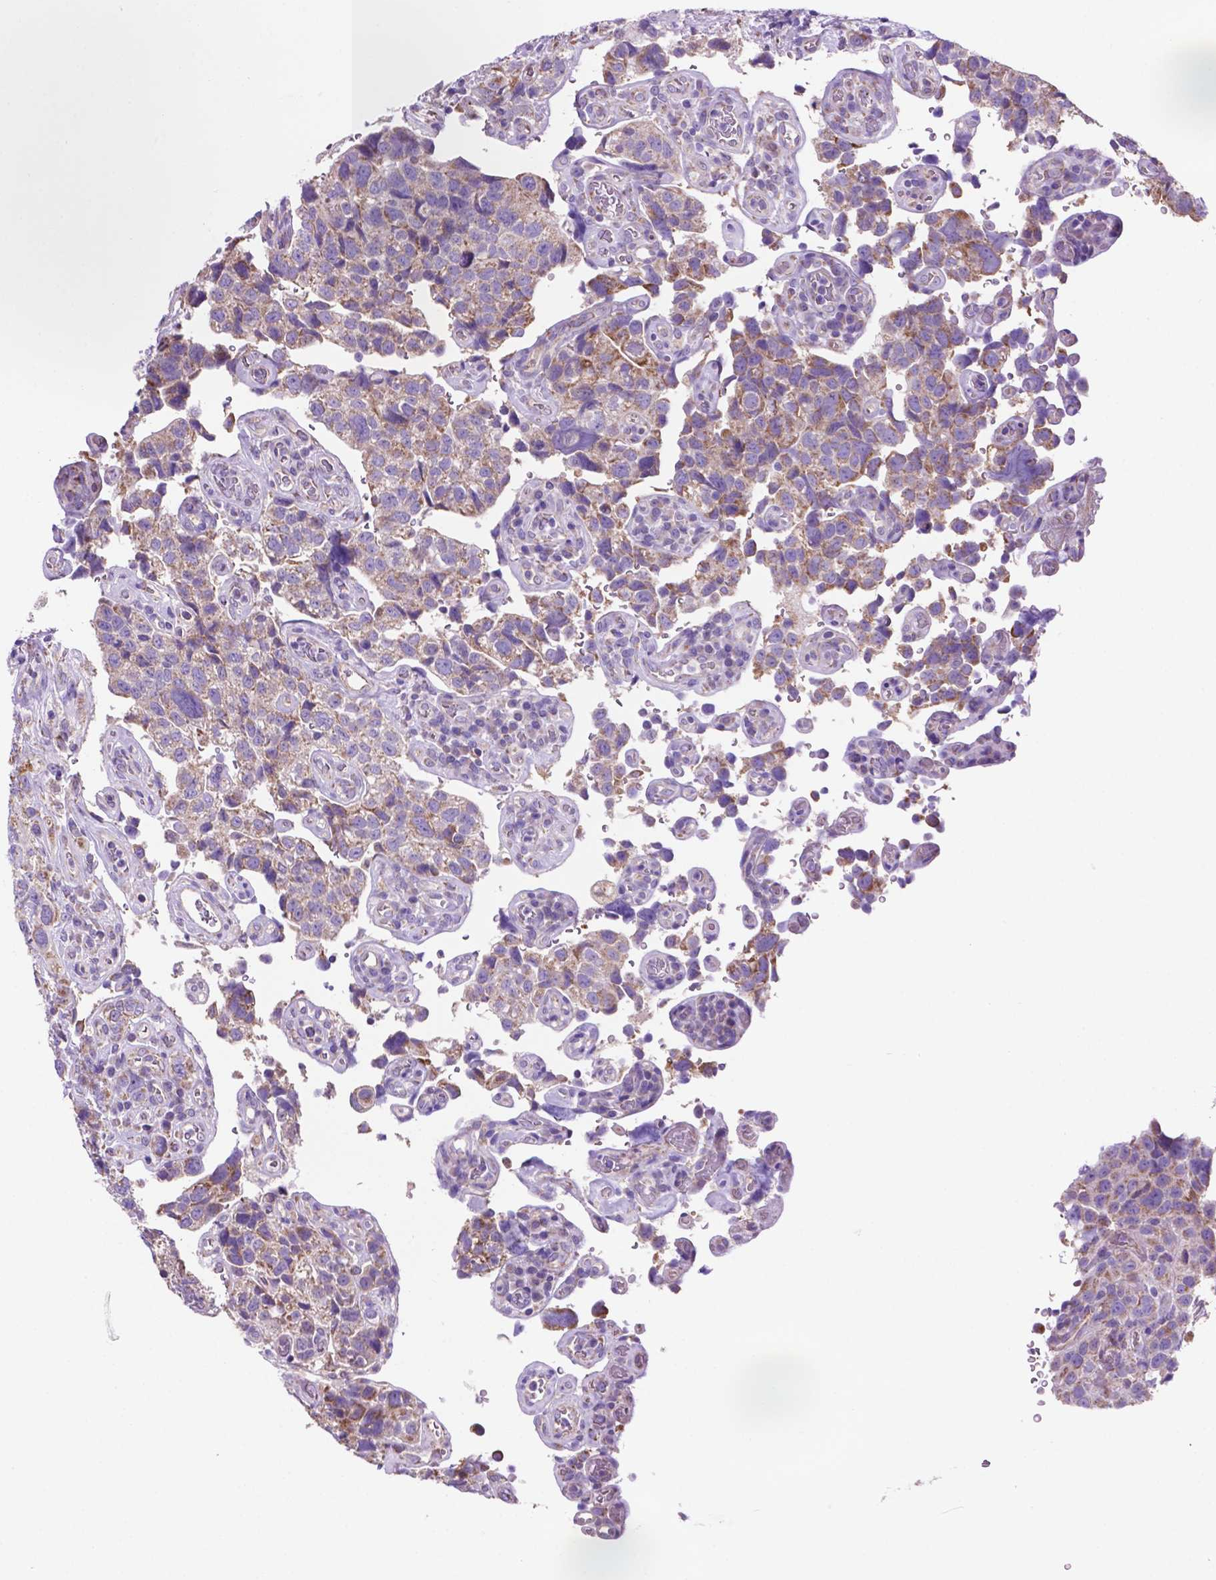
{"staining": {"intensity": "weak", "quantity": "25%-75%", "location": "cytoplasmic/membranous"}, "tissue": "urothelial cancer", "cell_type": "Tumor cells", "image_type": "cancer", "snomed": [{"axis": "morphology", "description": "Urothelial carcinoma, High grade"}, {"axis": "topography", "description": "Urinary bladder"}], "caption": "DAB (3,3'-diaminobenzidine) immunohistochemical staining of human urothelial cancer reveals weak cytoplasmic/membranous protein positivity in about 25%-75% of tumor cells. The staining was performed using DAB, with brown indicating positive protein expression. Nuclei are stained blue with hematoxylin.", "gene": "TMEM121B", "patient": {"sex": "female", "age": 58}}